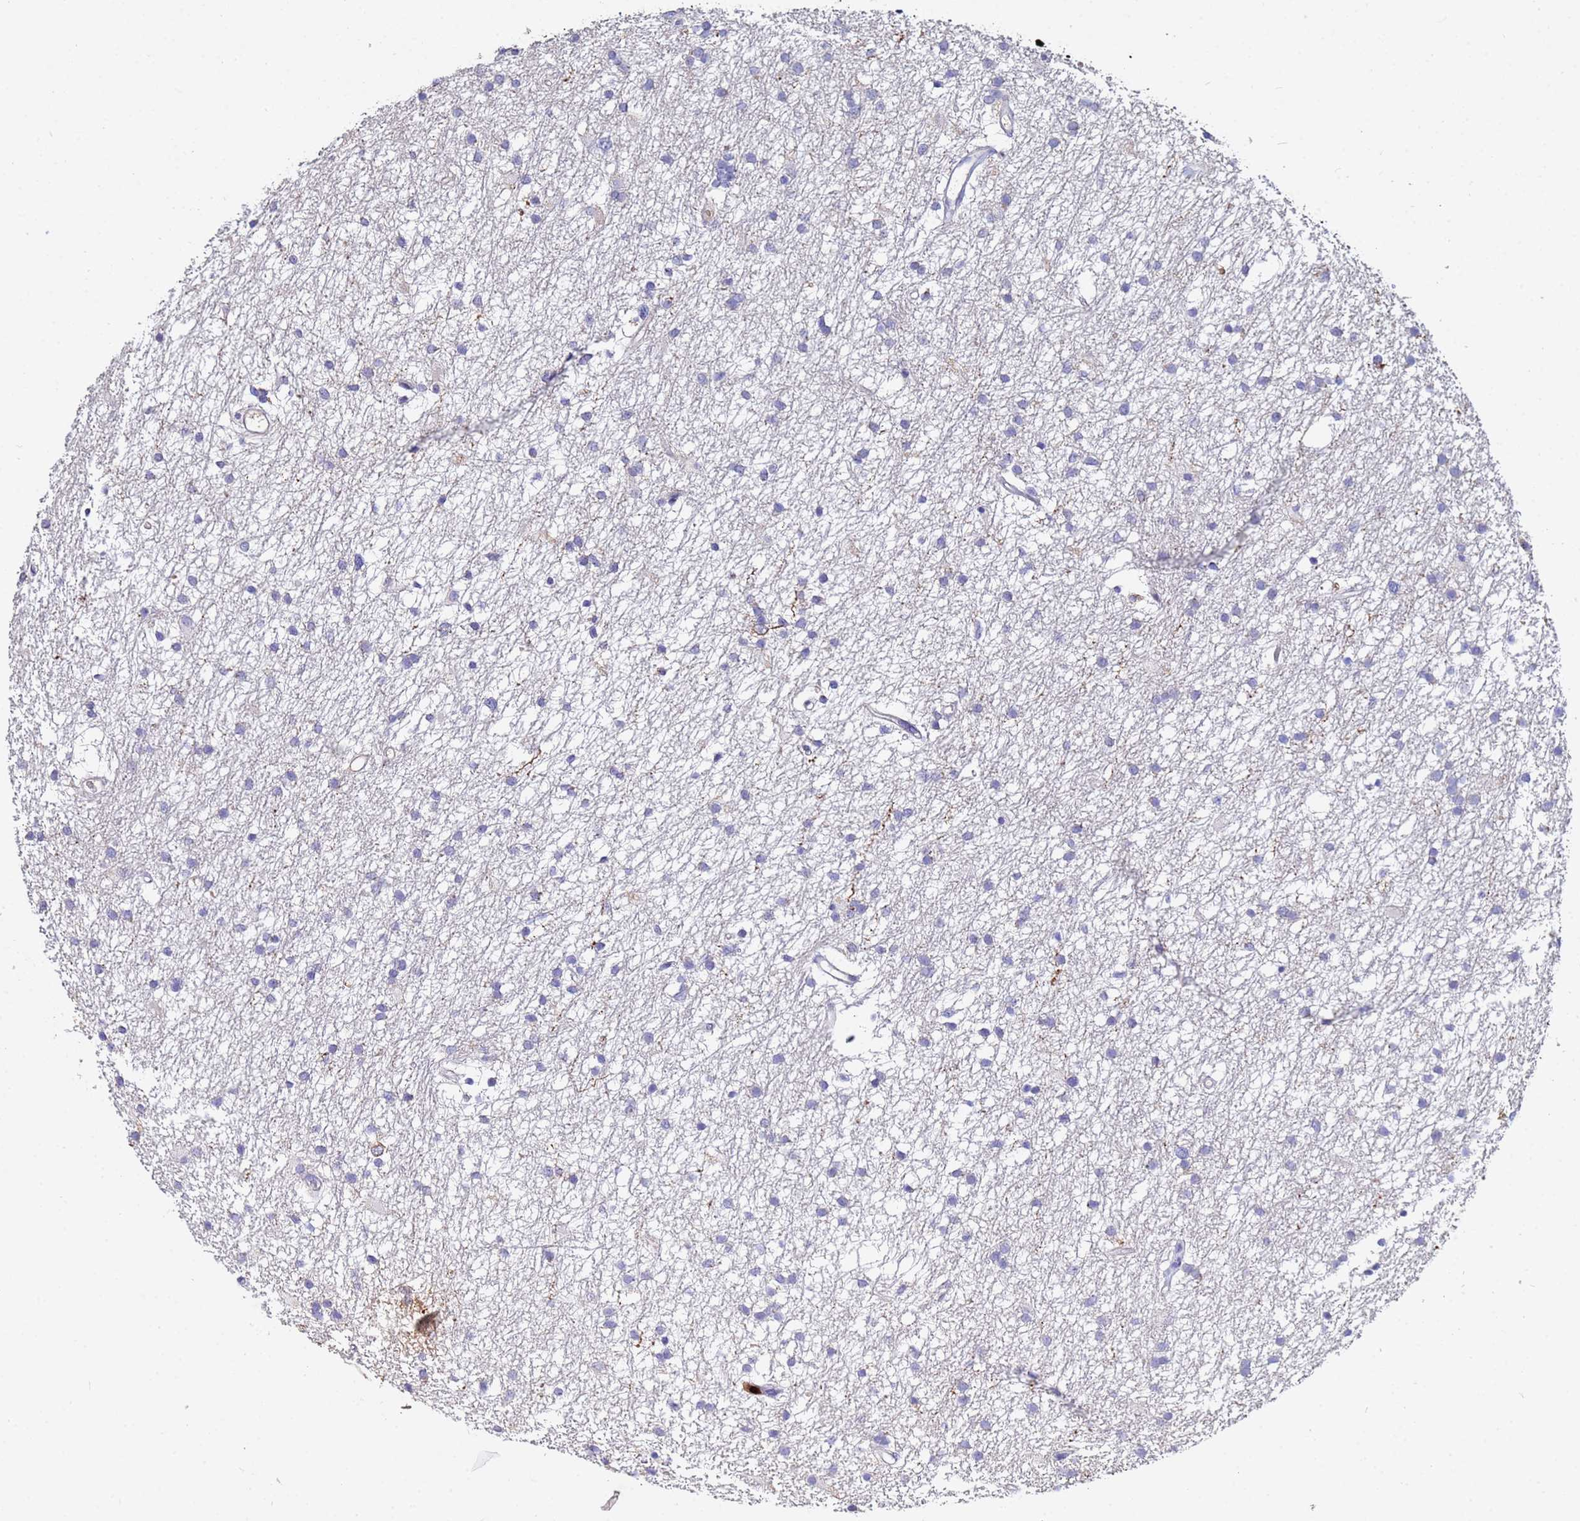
{"staining": {"intensity": "negative", "quantity": "none", "location": "none"}, "tissue": "glioma", "cell_type": "Tumor cells", "image_type": "cancer", "snomed": [{"axis": "morphology", "description": "Glioma, malignant, High grade"}, {"axis": "topography", "description": "Brain"}], "caption": "Immunohistochemistry (IHC) photomicrograph of malignant high-grade glioma stained for a protein (brown), which demonstrates no positivity in tumor cells.", "gene": "TUBAL3", "patient": {"sex": "male", "age": 77}}